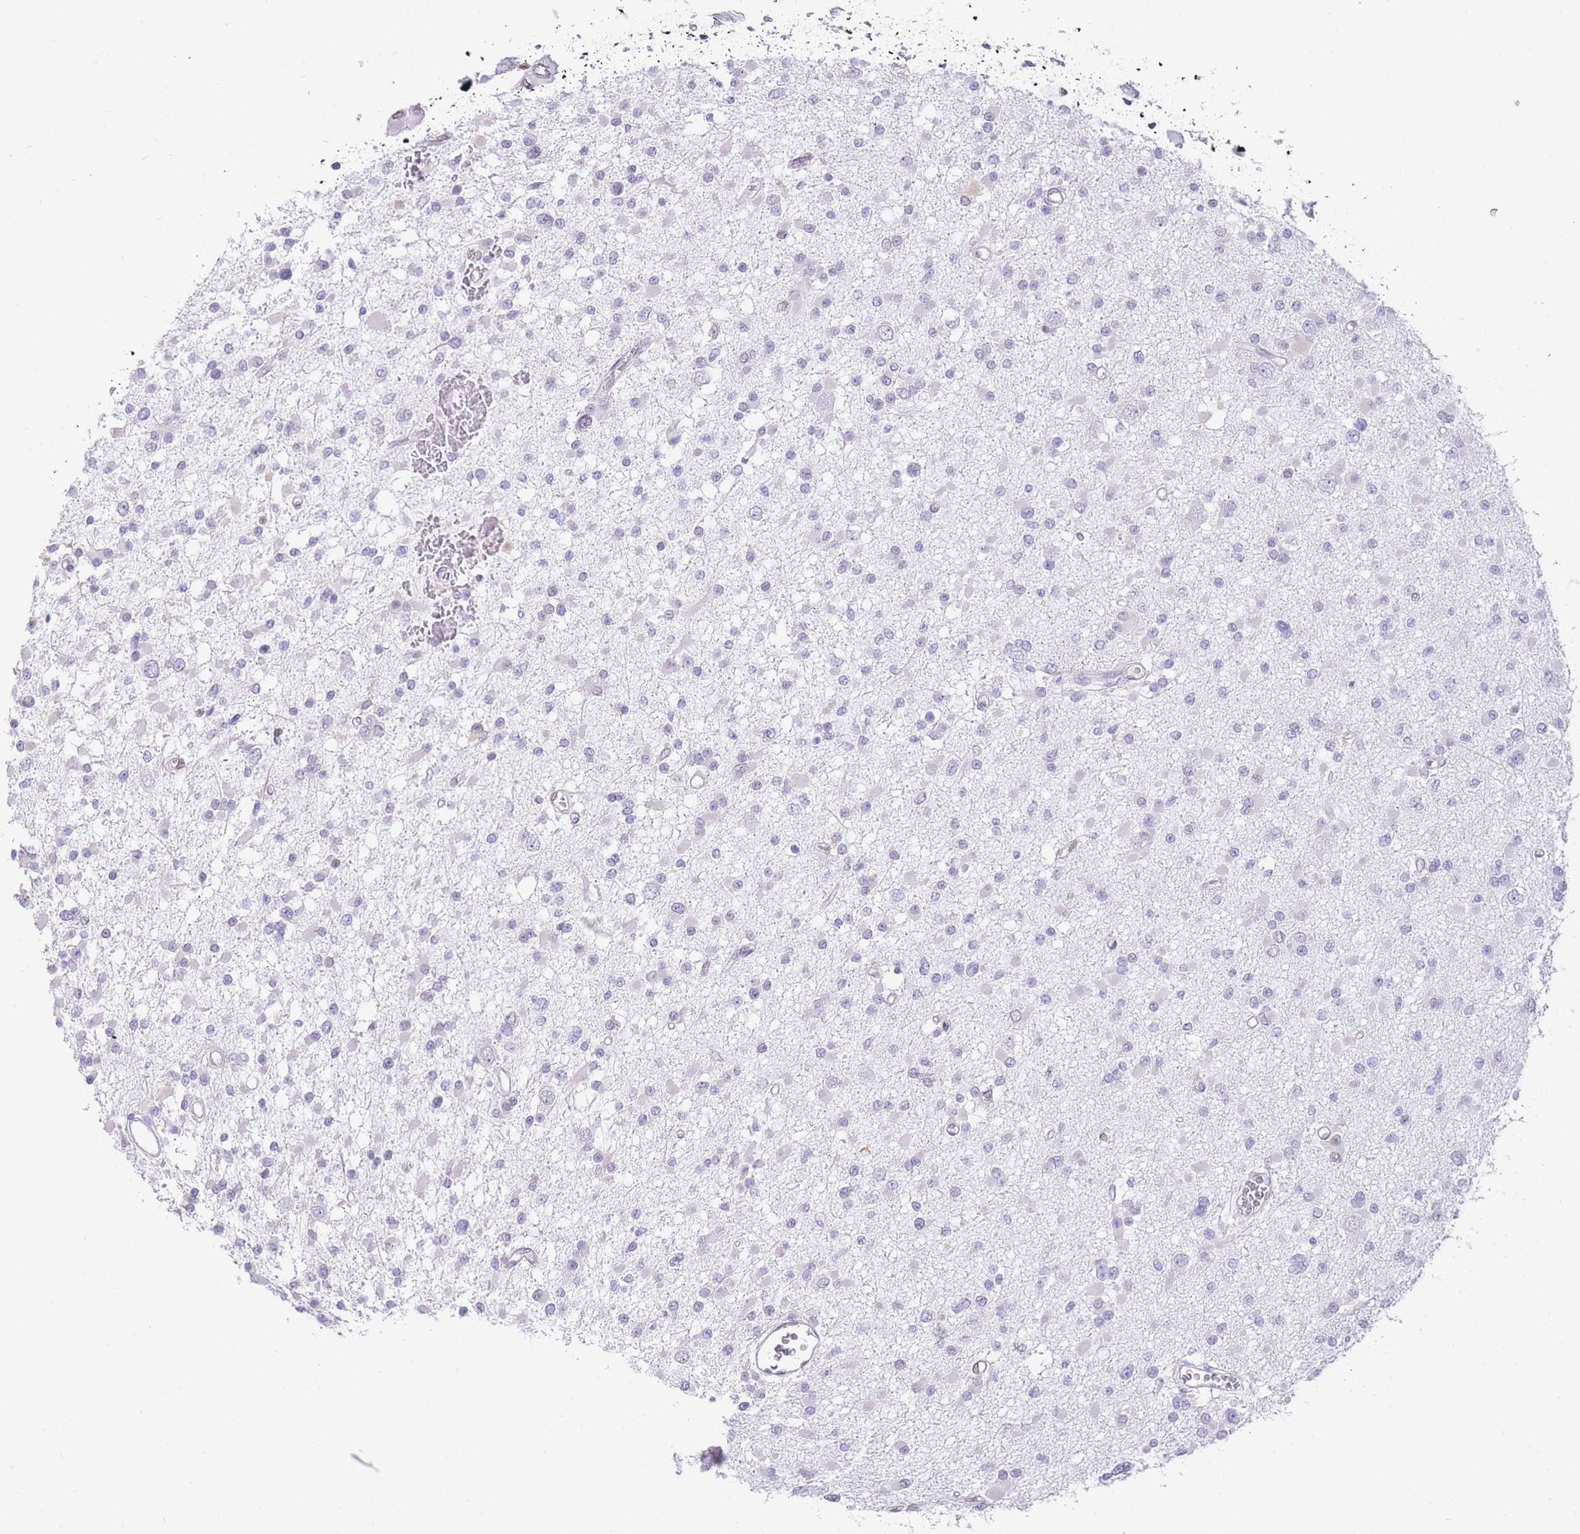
{"staining": {"intensity": "negative", "quantity": "none", "location": "none"}, "tissue": "glioma", "cell_type": "Tumor cells", "image_type": "cancer", "snomed": [{"axis": "morphology", "description": "Glioma, malignant, Low grade"}, {"axis": "topography", "description": "Brain"}], "caption": "High power microscopy image of an IHC image of glioma, revealing no significant expression in tumor cells. Brightfield microscopy of immunohistochemistry stained with DAB (brown) and hematoxylin (blue), captured at high magnification.", "gene": "OR10AD1", "patient": {"sex": "female", "age": 22}}